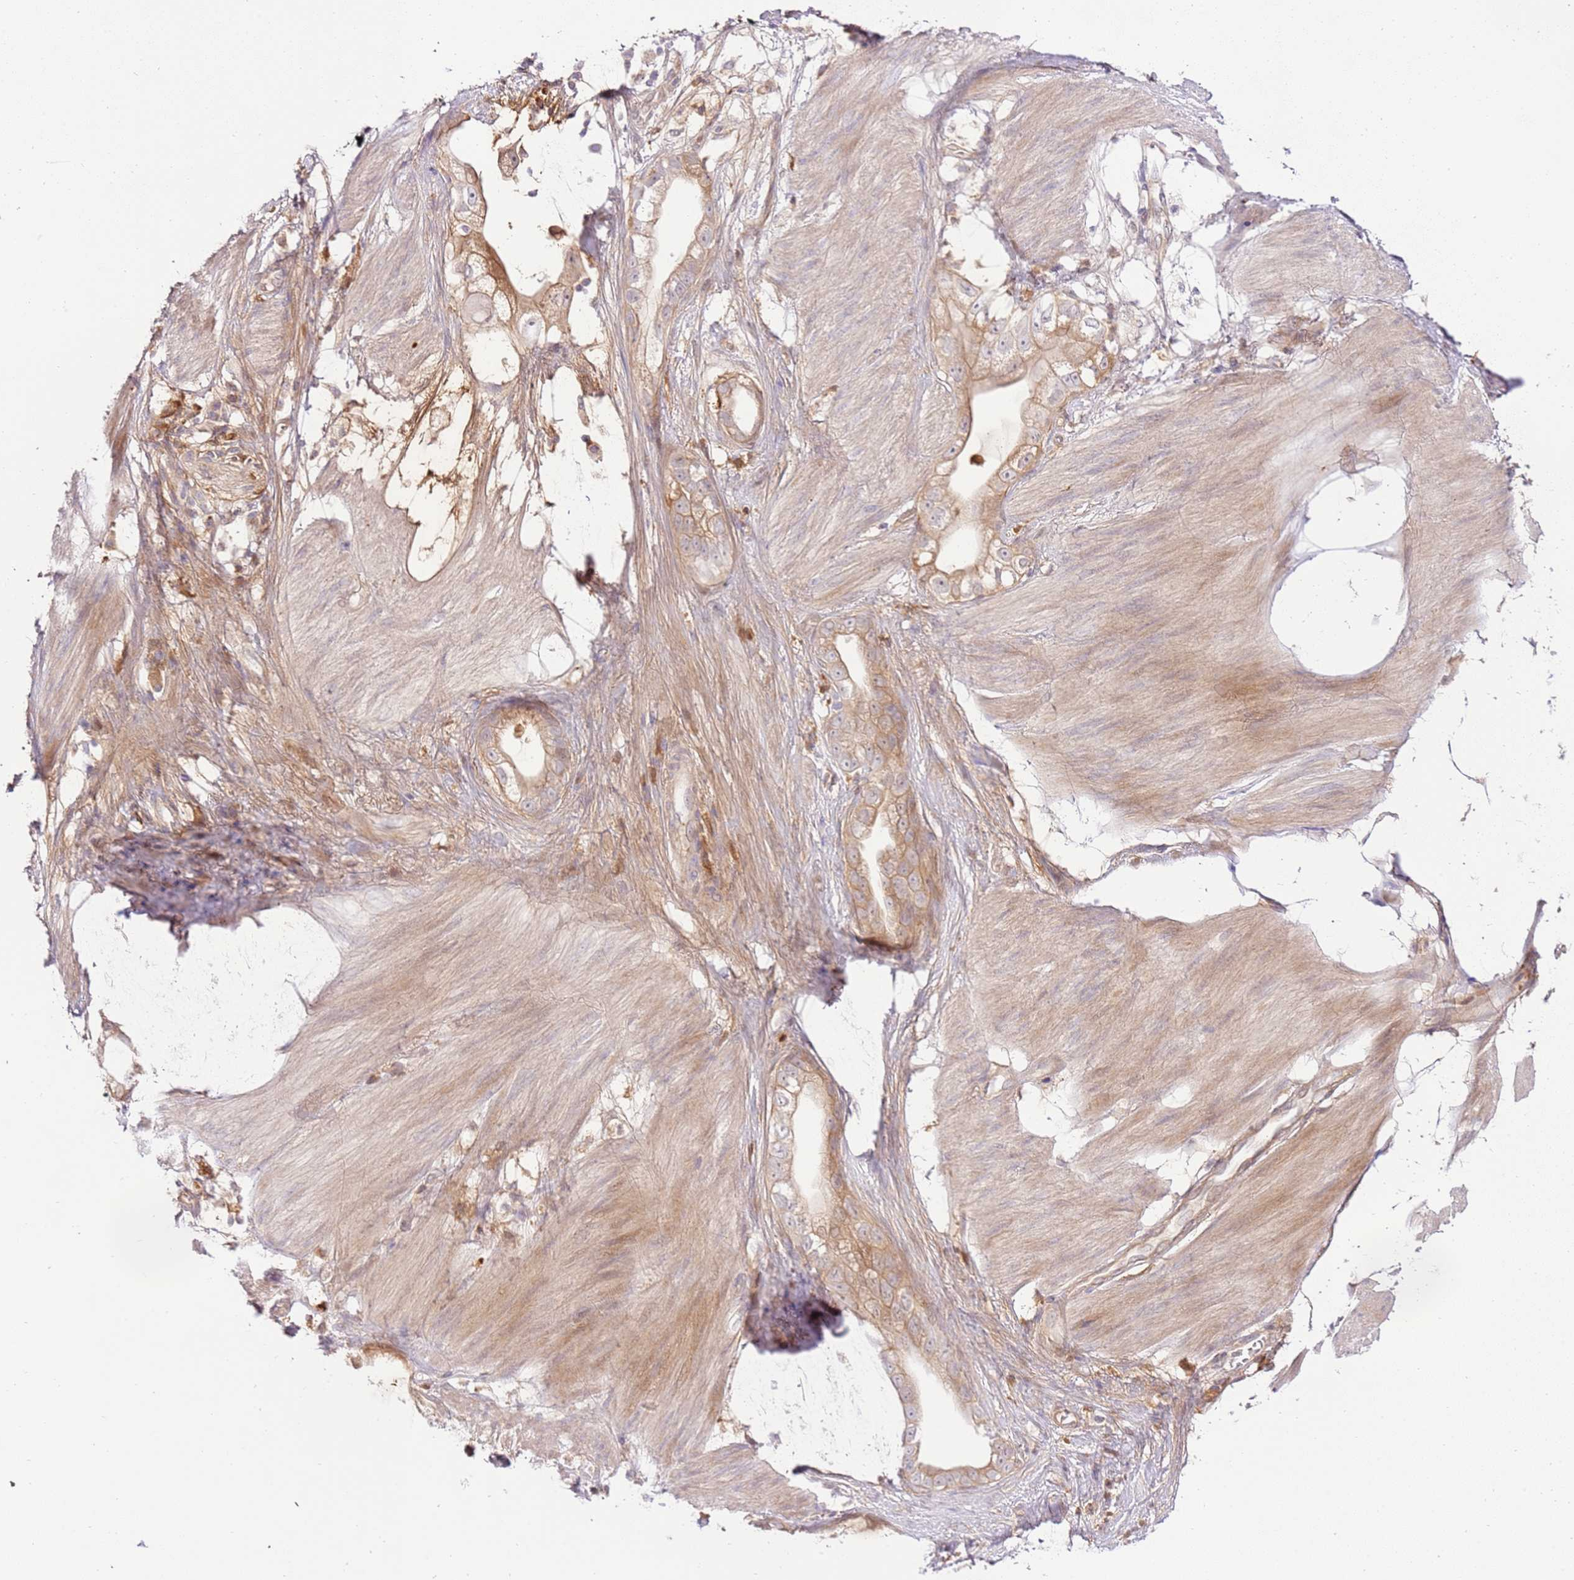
{"staining": {"intensity": "weak", "quantity": "25%-75%", "location": "cytoplasmic/membranous"}, "tissue": "stomach cancer", "cell_type": "Tumor cells", "image_type": "cancer", "snomed": [{"axis": "morphology", "description": "Adenocarcinoma, NOS"}, {"axis": "topography", "description": "Stomach"}], "caption": "A brown stain highlights weak cytoplasmic/membranous staining of a protein in human stomach adenocarcinoma tumor cells.", "gene": "C8G", "patient": {"sex": "male", "age": 55}}